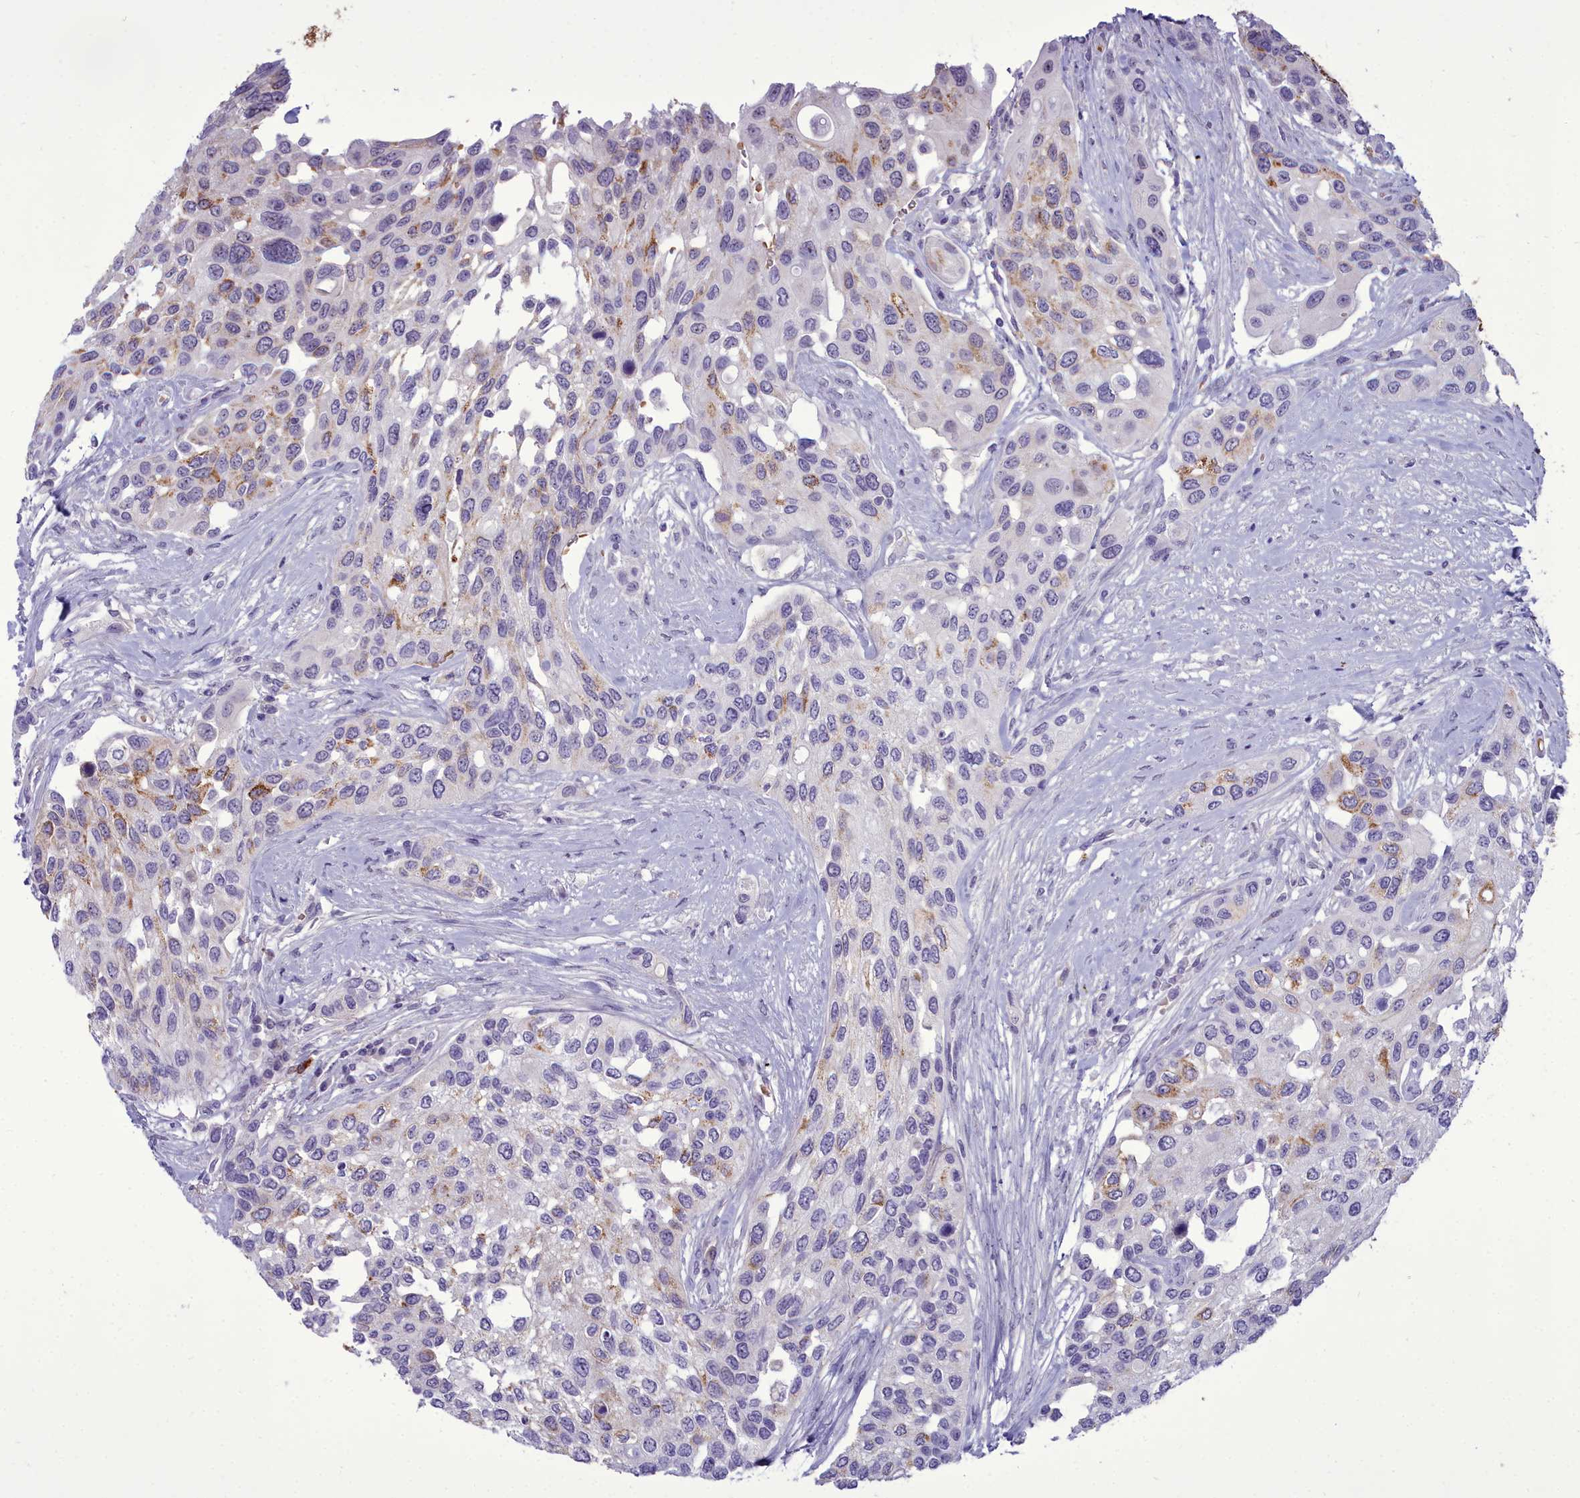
{"staining": {"intensity": "moderate", "quantity": "<25%", "location": "cytoplasmic/membranous"}, "tissue": "urothelial cancer", "cell_type": "Tumor cells", "image_type": "cancer", "snomed": [{"axis": "morphology", "description": "Normal tissue, NOS"}, {"axis": "morphology", "description": "Urothelial carcinoma, High grade"}, {"axis": "topography", "description": "Vascular tissue"}, {"axis": "topography", "description": "Urinary bladder"}], "caption": "High-grade urothelial carcinoma stained with immunohistochemistry (IHC) reveals moderate cytoplasmic/membranous staining in about <25% of tumor cells.", "gene": "OSTN", "patient": {"sex": "female", "age": 56}}